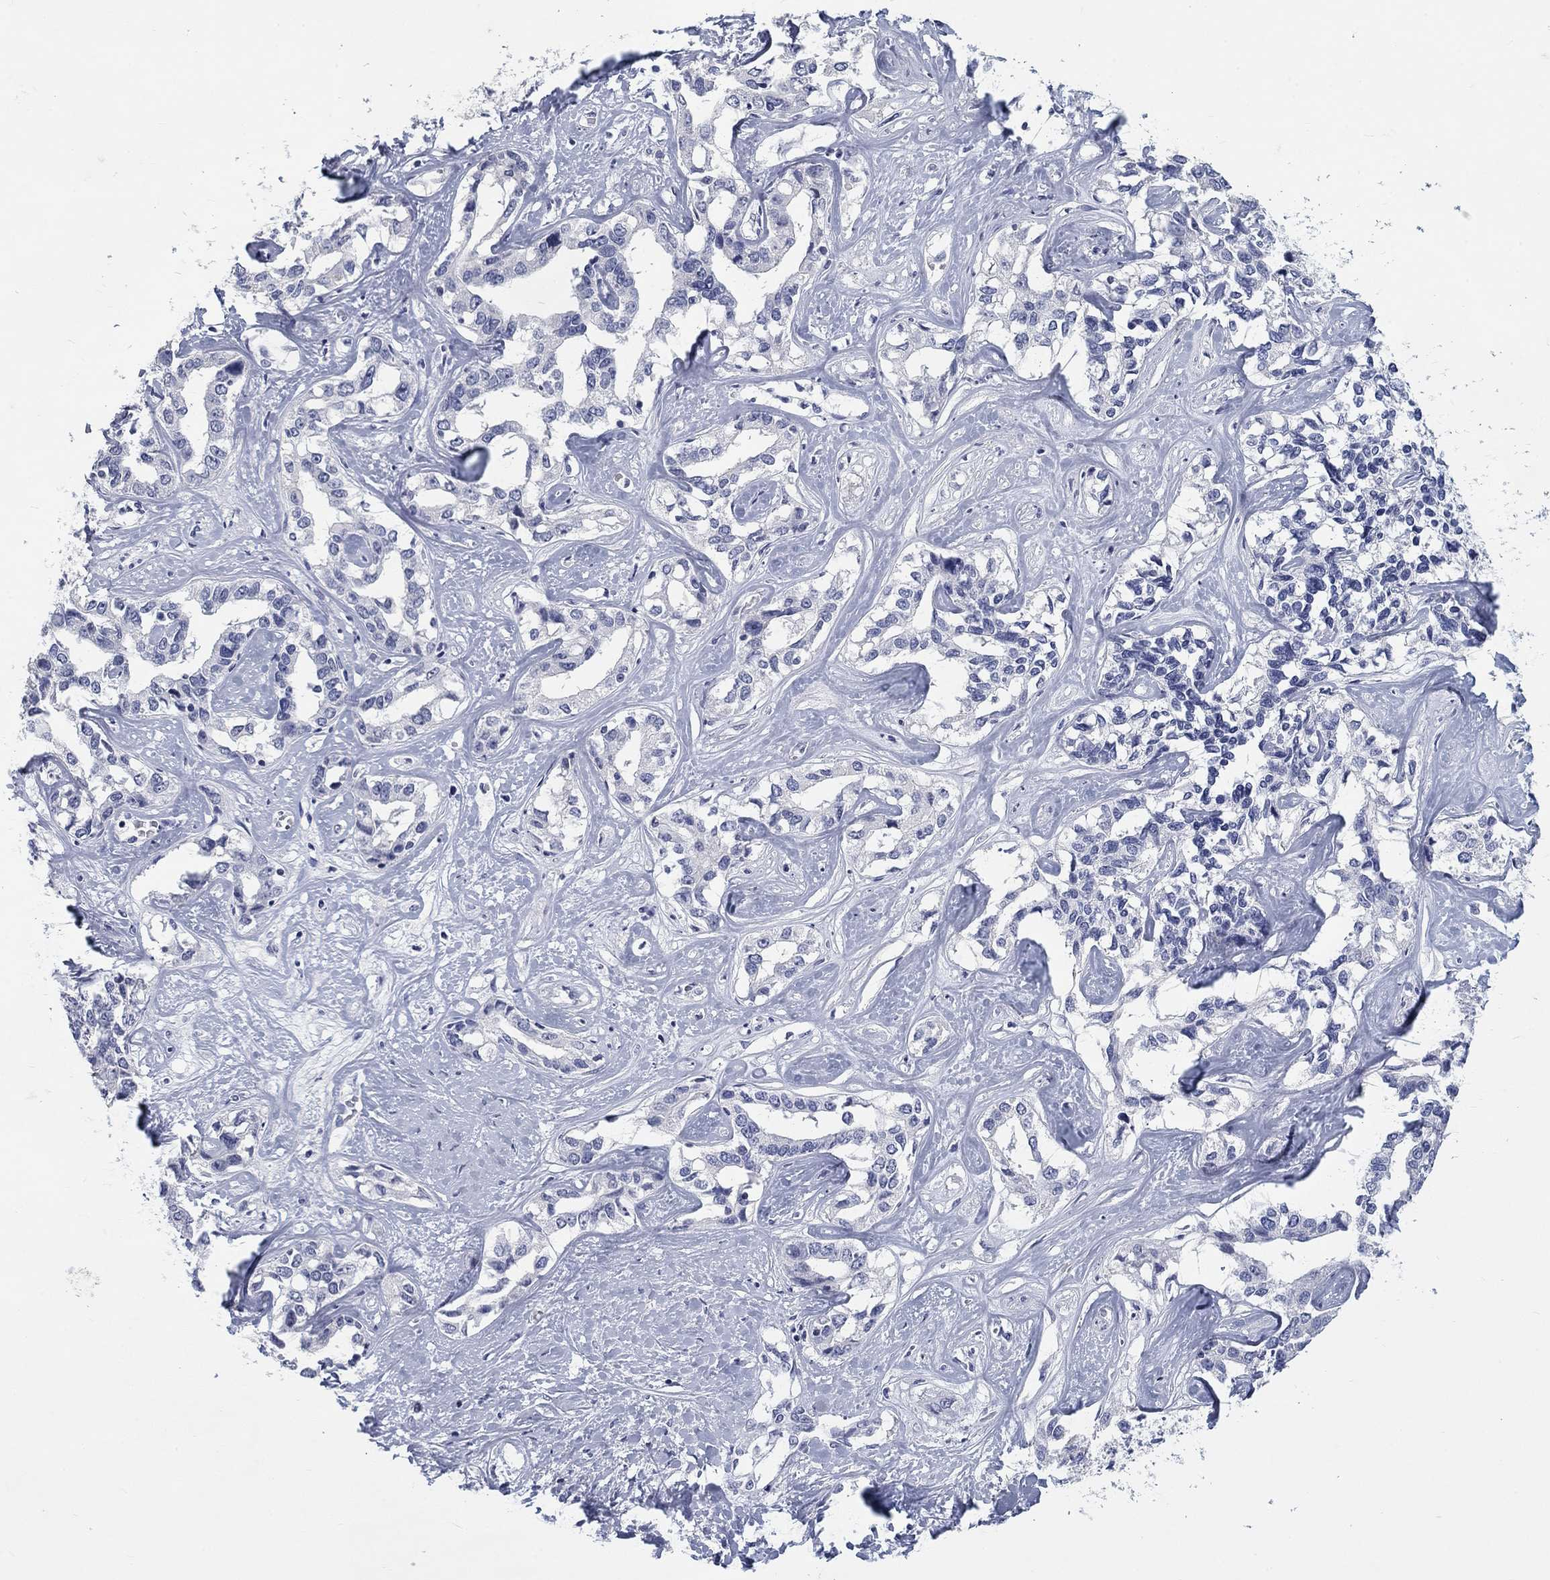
{"staining": {"intensity": "negative", "quantity": "none", "location": "none"}, "tissue": "liver cancer", "cell_type": "Tumor cells", "image_type": "cancer", "snomed": [{"axis": "morphology", "description": "Cholangiocarcinoma"}, {"axis": "topography", "description": "Liver"}], "caption": "This is a image of IHC staining of liver cancer (cholangiocarcinoma), which shows no positivity in tumor cells. Nuclei are stained in blue.", "gene": "ELAVL4", "patient": {"sex": "male", "age": 59}}